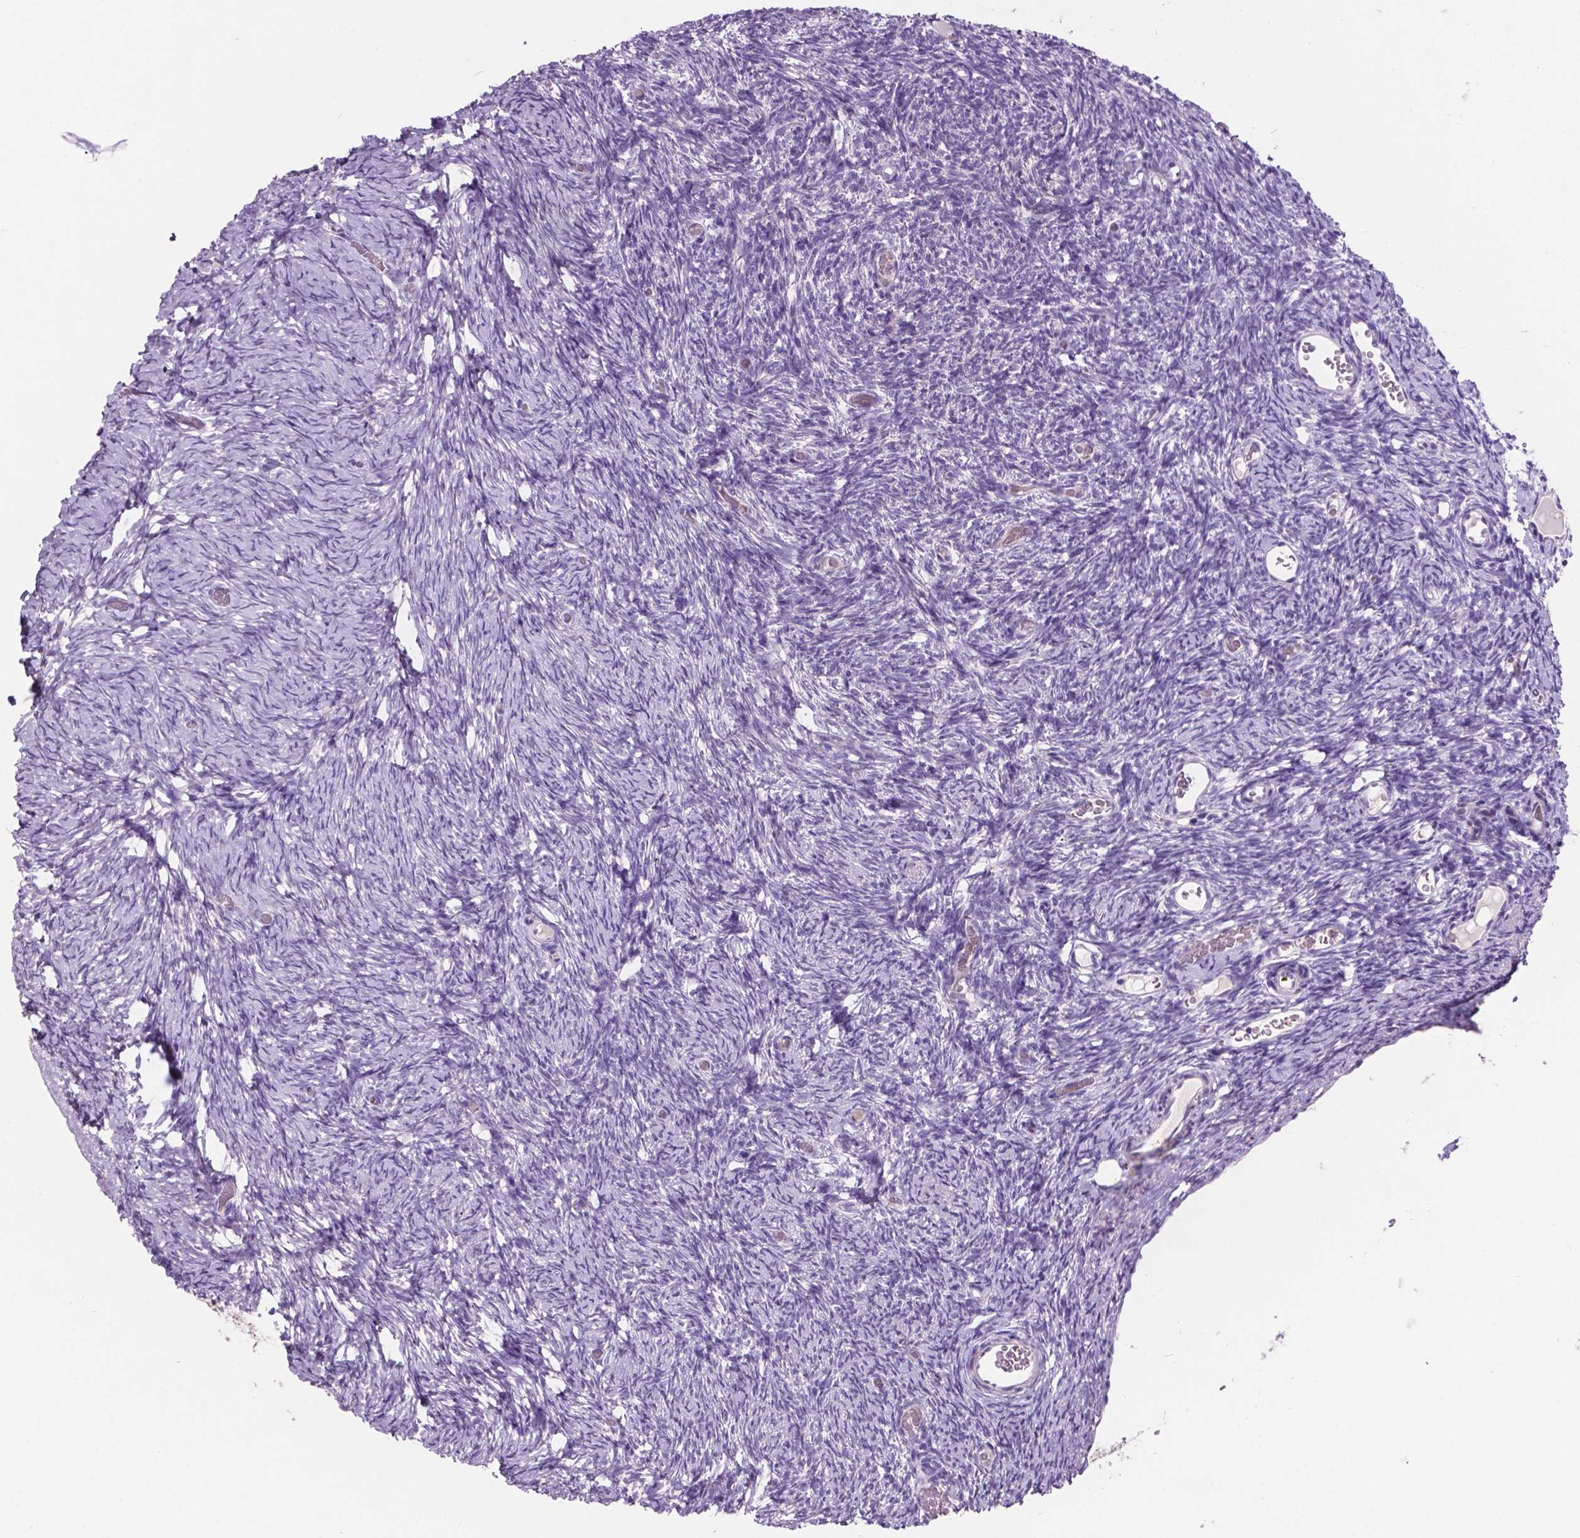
{"staining": {"intensity": "negative", "quantity": "none", "location": "none"}, "tissue": "ovary", "cell_type": "Follicle cells", "image_type": "normal", "snomed": [{"axis": "morphology", "description": "Normal tissue, NOS"}, {"axis": "topography", "description": "Ovary"}], "caption": "Immunohistochemical staining of normal ovary reveals no significant positivity in follicle cells.", "gene": "PLSCR1", "patient": {"sex": "female", "age": 39}}